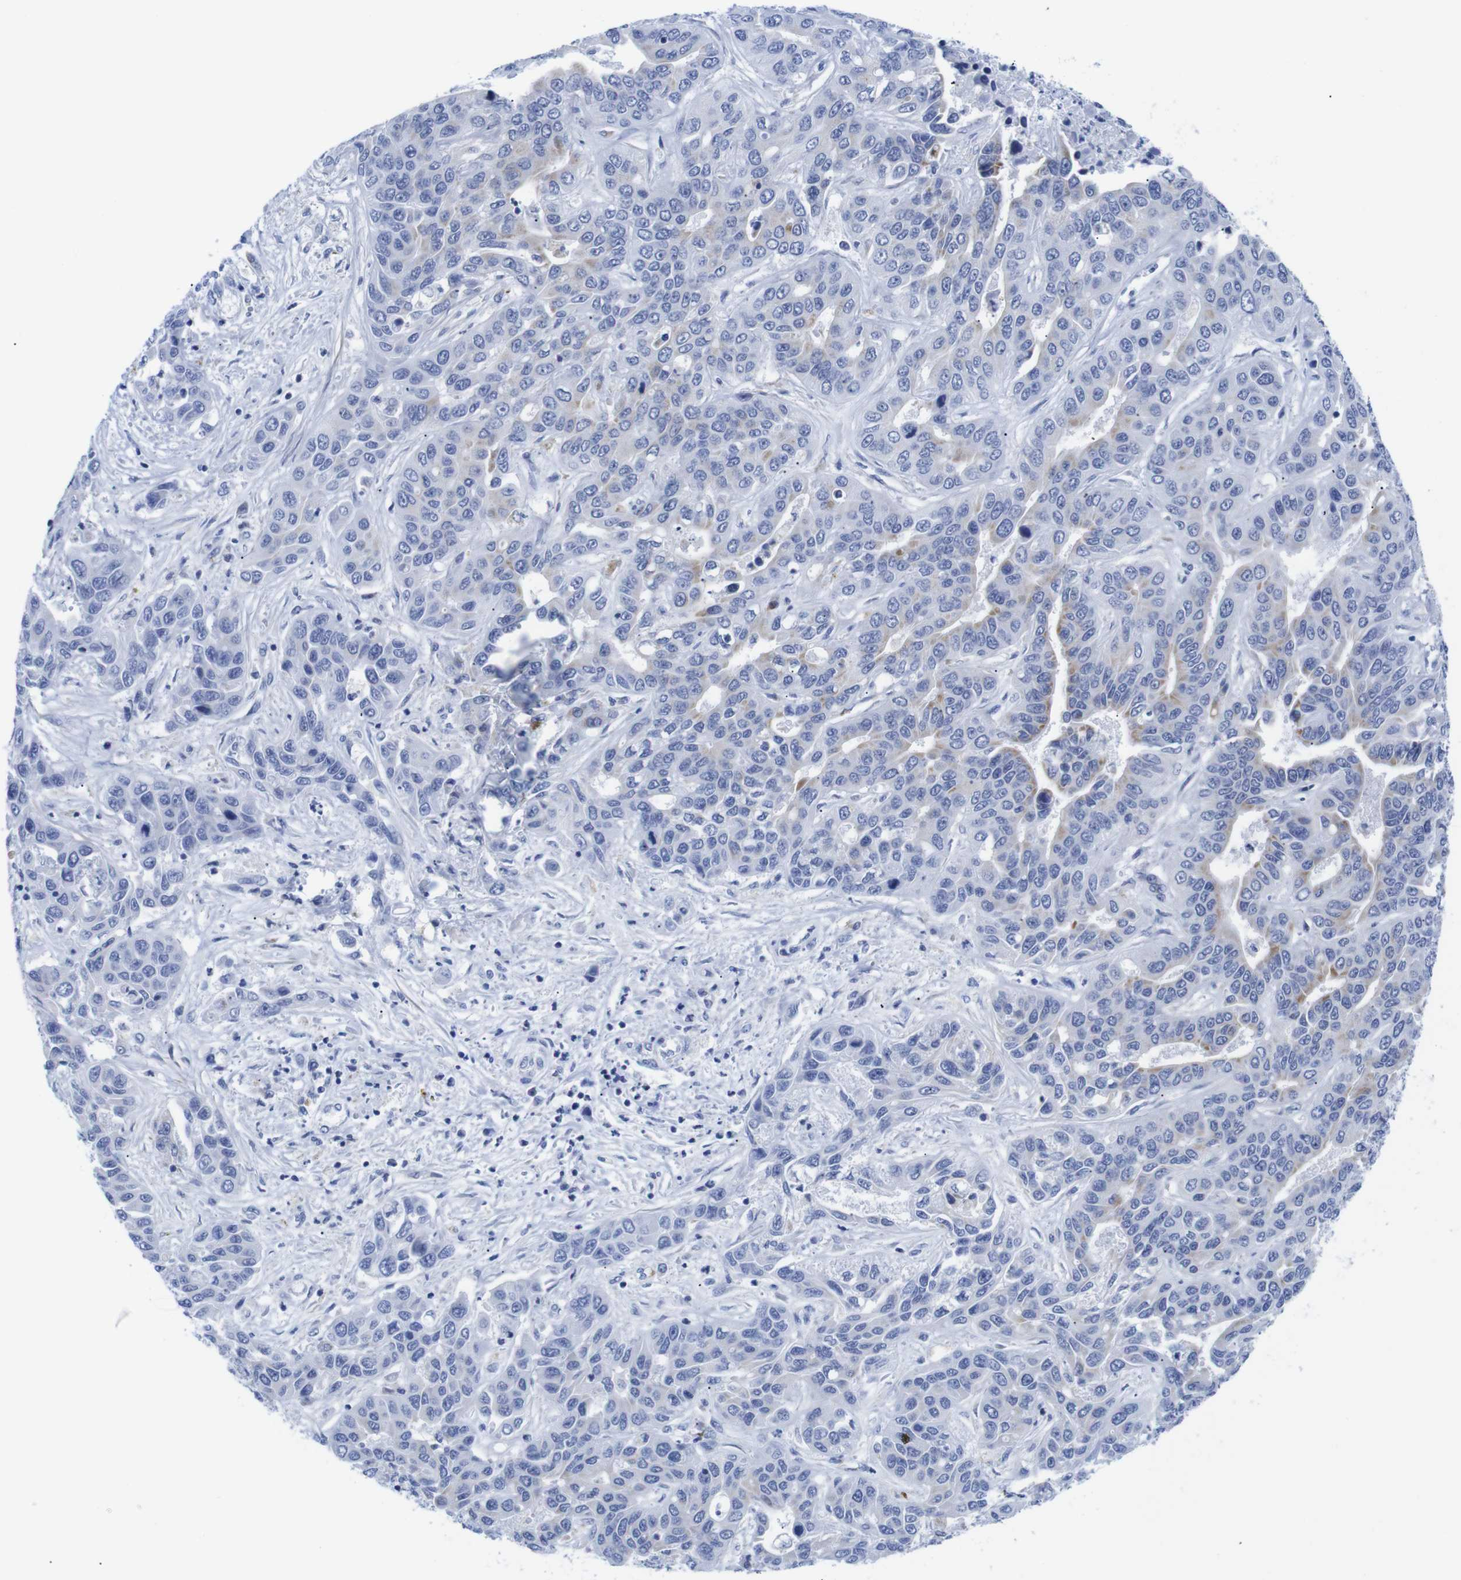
{"staining": {"intensity": "weak", "quantity": "<25%", "location": "cytoplasmic/membranous"}, "tissue": "liver cancer", "cell_type": "Tumor cells", "image_type": "cancer", "snomed": [{"axis": "morphology", "description": "Cholangiocarcinoma"}, {"axis": "topography", "description": "Liver"}], "caption": "This histopathology image is of liver cancer (cholangiocarcinoma) stained with immunohistochemistry (IHC) to label a protein in brown with the nuclei are counter-stained blue. There is no staining in tumor cells. The staining is performed using DAB (3,3'-diaminobenzidine) brown chromogen with nuclei counter-stained in using hematoxylin.", "gene": "LRRC55", "patient": {"sex": "female", "age": 52}}